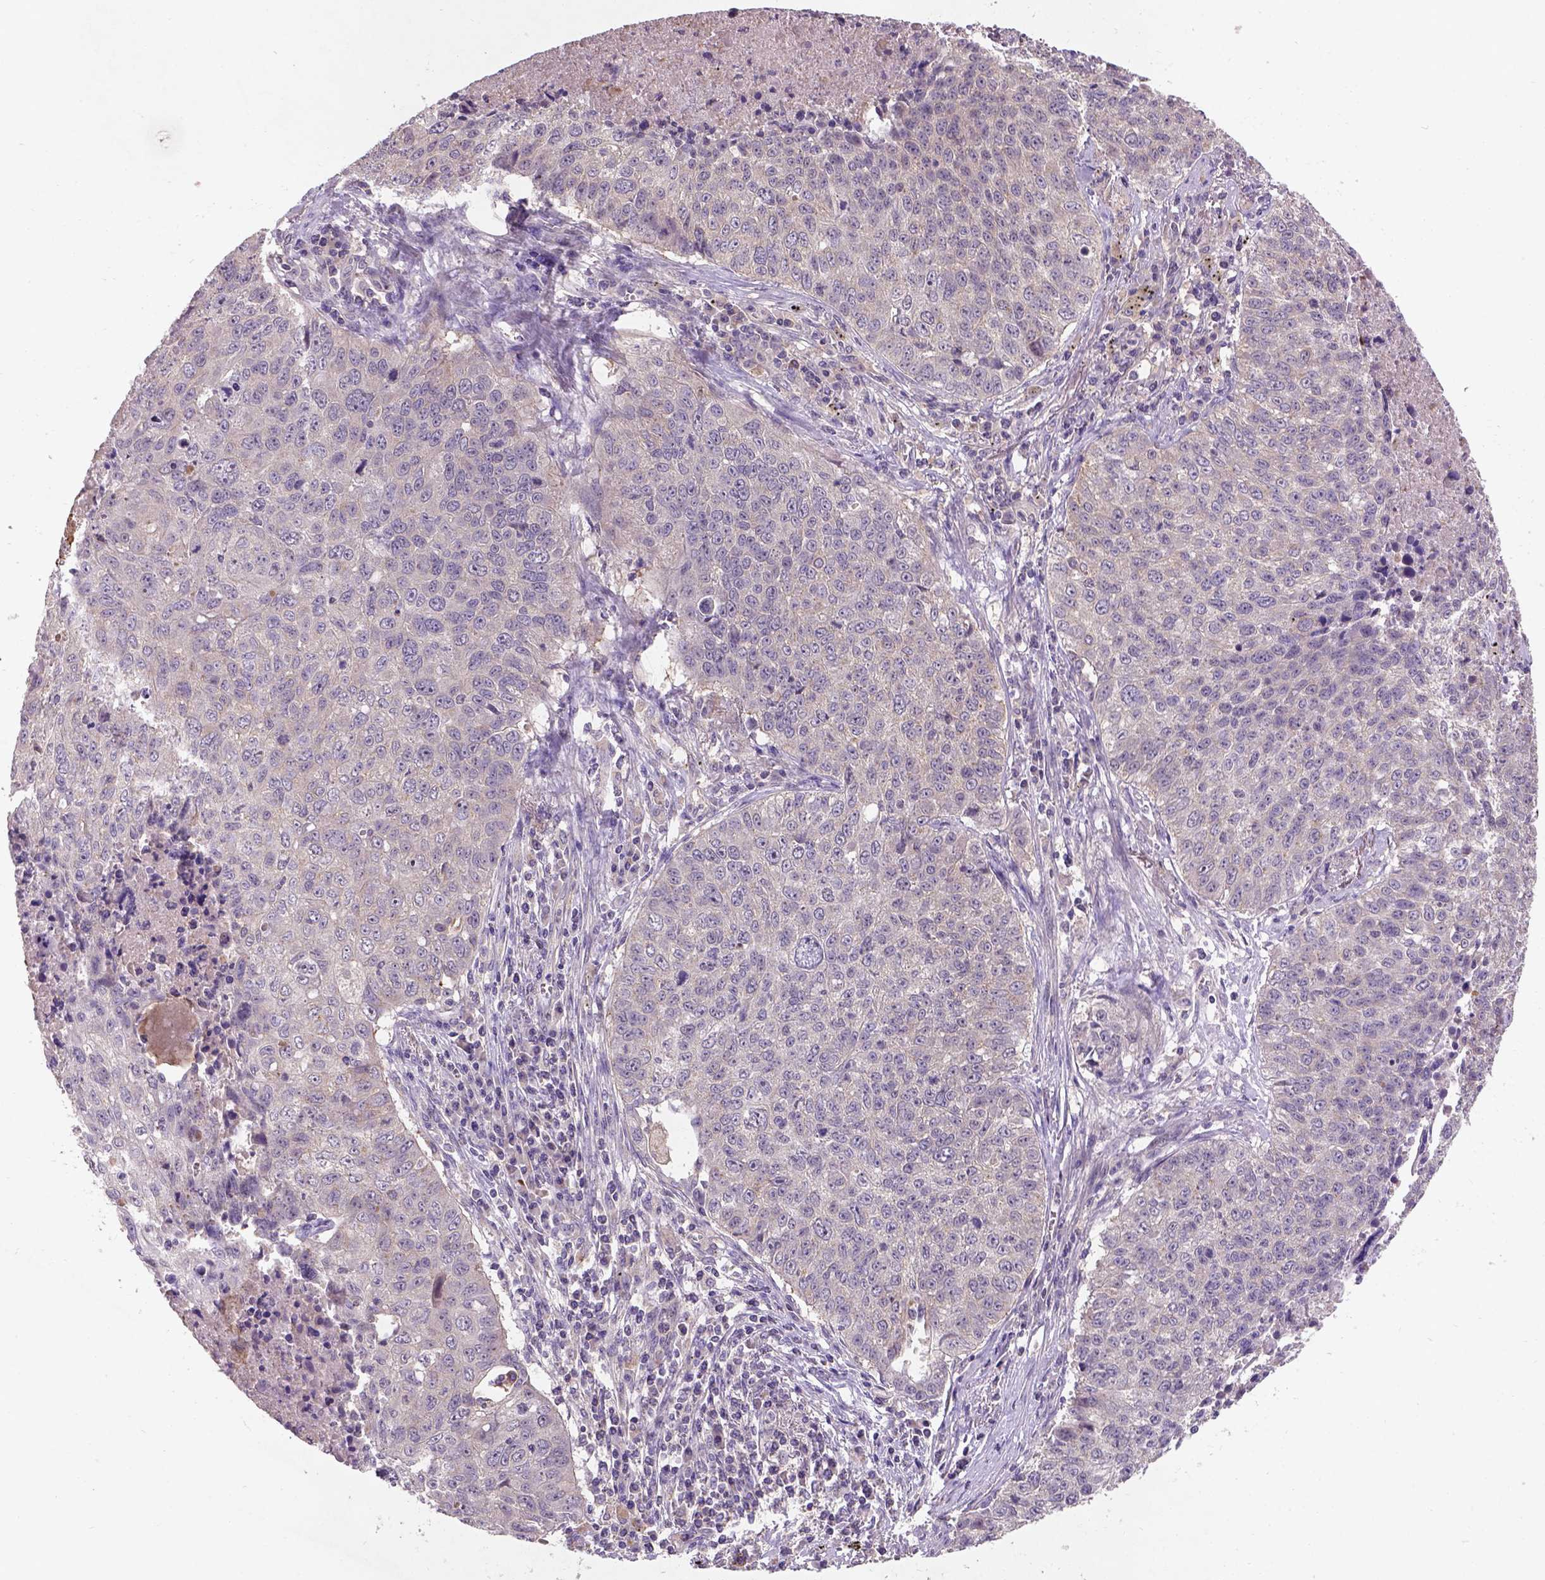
{"staining": {"intensity": "negative", "quantity": "none", "location": "none"}, "tissue": "lung cancer", "cell_type": "Tumor cells", "image_type": "cancer", "snomed": [{"axis": "morphology", "description": "Normal morphology"}, {"axis": "morphology", "description": "Aneuploidy"}, {"axis": "morphology", "description": "Squamous cell carcinoma, NOS"}, {"axis": "topography", "description": "Lymph node"}, {"axis": "topography", "description": "Lung"}], "caption": "IHC micrograph of aneuploidy (lung) stained for a protein (brown), which displays no positivity in tumor cells.", "gene": "KBTBD8", "patient": {"sex": "female", "age": 76}}